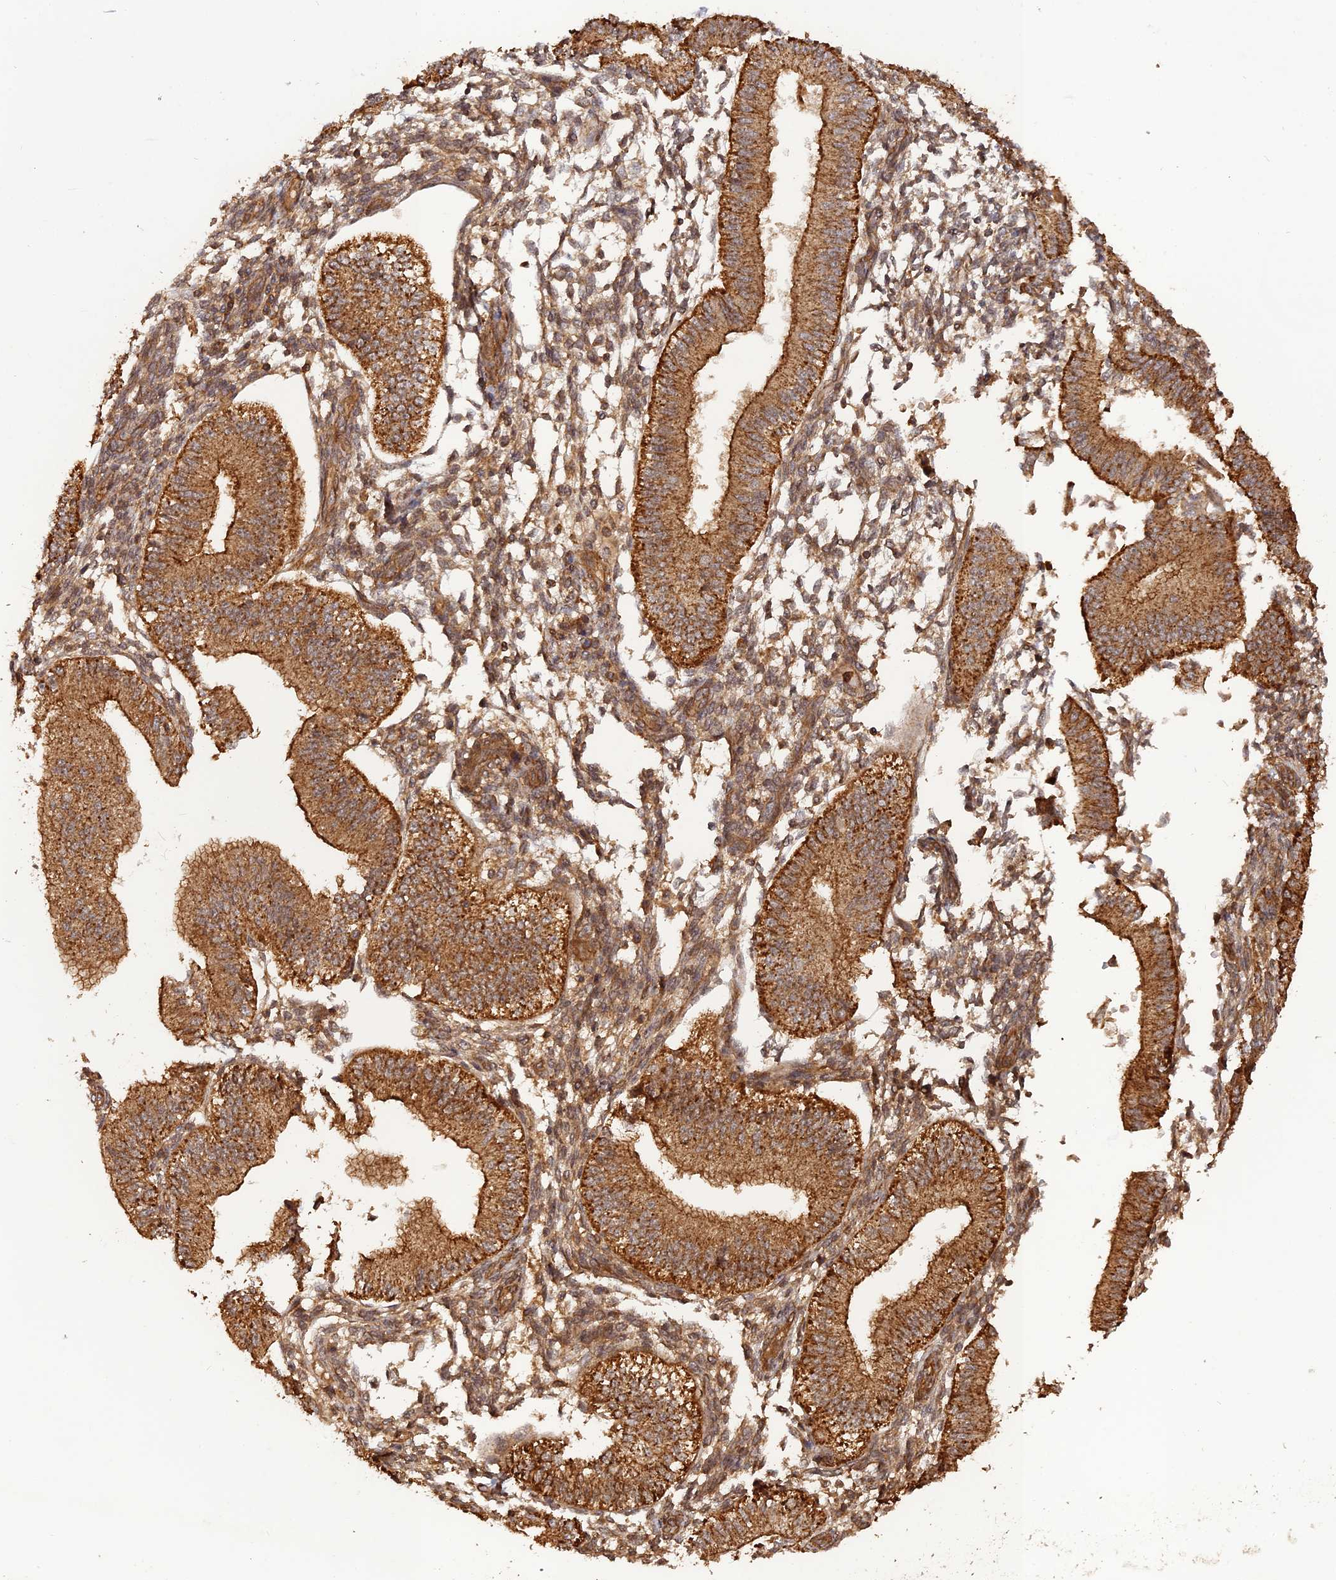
{"staining": {"intensity": "moderate", "quantity": ">75%", "location": "cytoplasmic/membranous"}, "tissue": "endometrium", "cell_type": "Cells in endometrial stroma", "image_type": "normal", "snomed": [{"axis": "morphology", "description": "Normal tissue, NOS"}, {"axis": "topography", "description": "Endometrium"}], "caption": "Immunohistochemistry micrograph of unremarkable human endometrium stained for a protein (brown), which reveals medium levels of moderate cytoplasmic/membranous staining in about >75% of cells in endometrial stroma.", "gene": "CCDC174", "patient": {"sex": "female", "age": 39}}